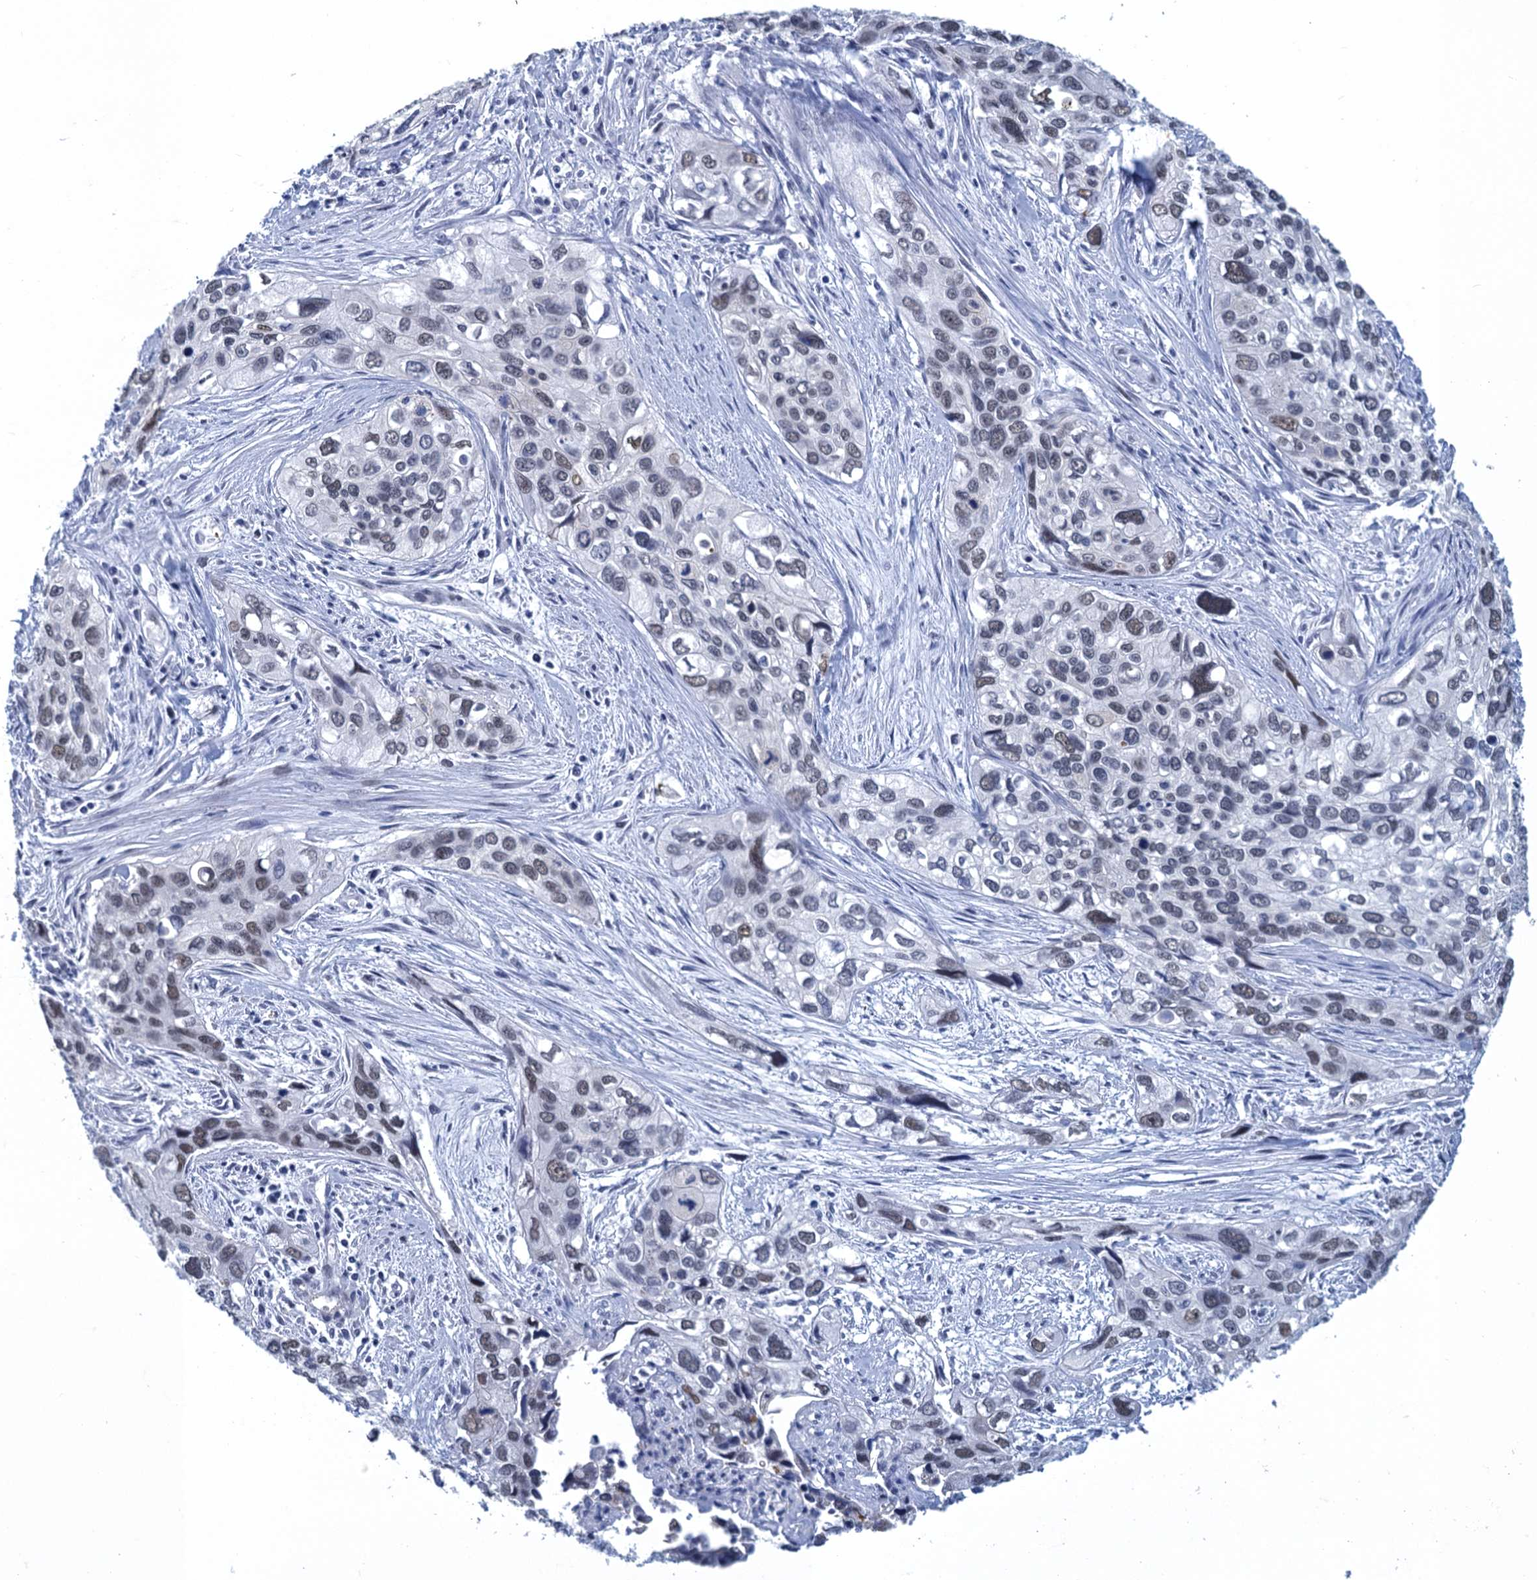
{"staining": {"intensity": "weak", "quantity": "<25%", "location": "nuclear"}, "tissue": "cervical cancer", "cell_type": "Tumor cells", "image_type": "cancer", "snomed": [{"axis": "morphology", "description": "Squamous cell carcinoma, NOS"}, {"axis": "topography", "description": "Cervix"}], "caption": "DAB (3,3'-diaminobenzidine) immunohistochemical staining of human cervical cancer demonstrates no significant staining in tumor cells.", "gene": "GINS3", "patient": {"sex": "female", "age": 55}}